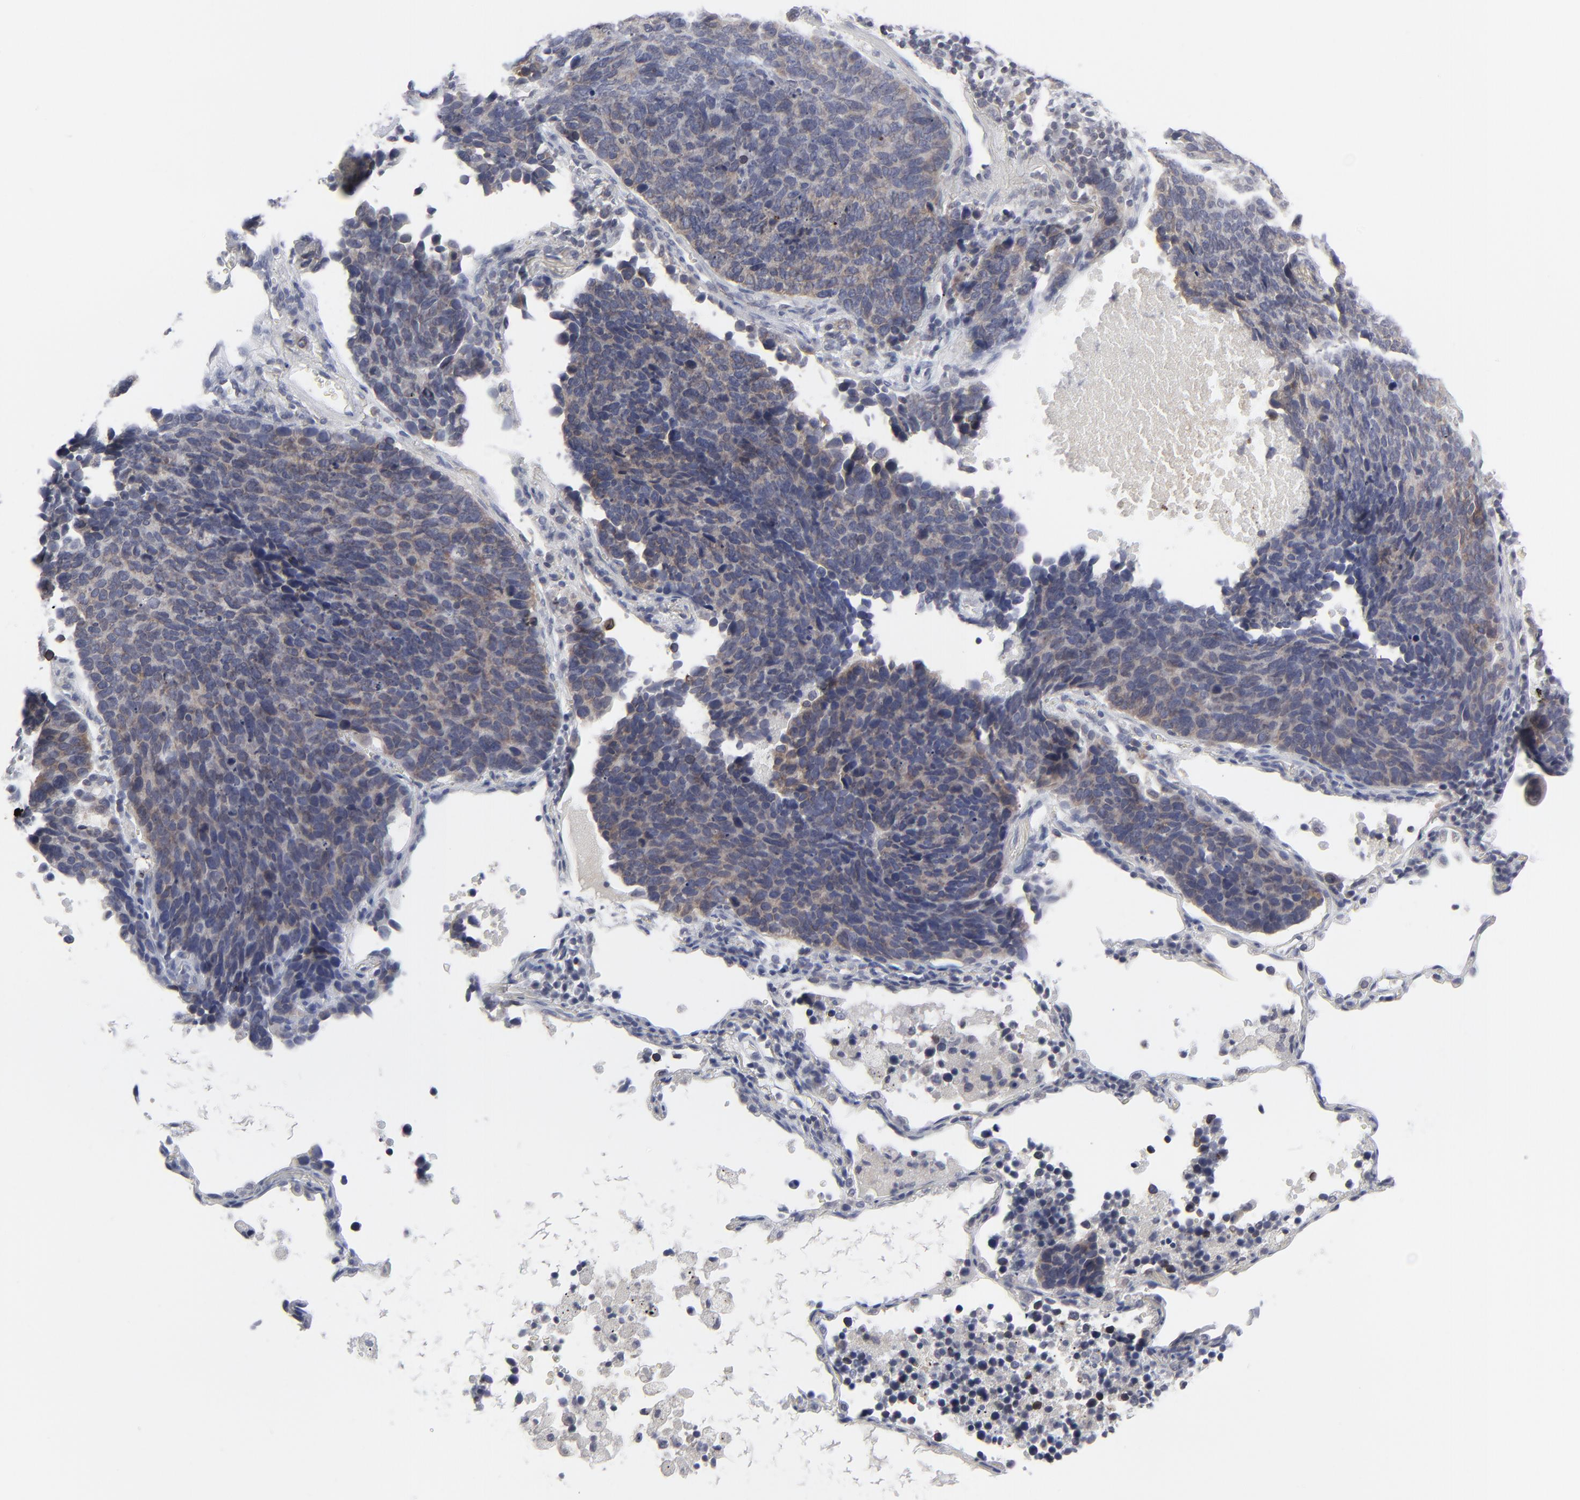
{"staining": {"intensity": "moderate", "quantity": "25%-75%", "location": "cytoplasmic/membranous"}, "tissue": "lung cancer", "cell_type": "Tumor cells", "image_type": "cancer", "snomed": [{"axis": "morphology", "description": "Neoplasm, malignant, NOS"}, {"axis": "topography", "description": "Lung"}], "caption": "High-magnification brightfield microscopy of lung cancer stained with DAB (brown) and counterstained with hematoxylin (blue). tumor cells exhibit moderate cytoplasmic/membranous expression is present in about25%-75% of cells.", "gene": "NUP88", "patient": {"sex": "female", "age": 75}}